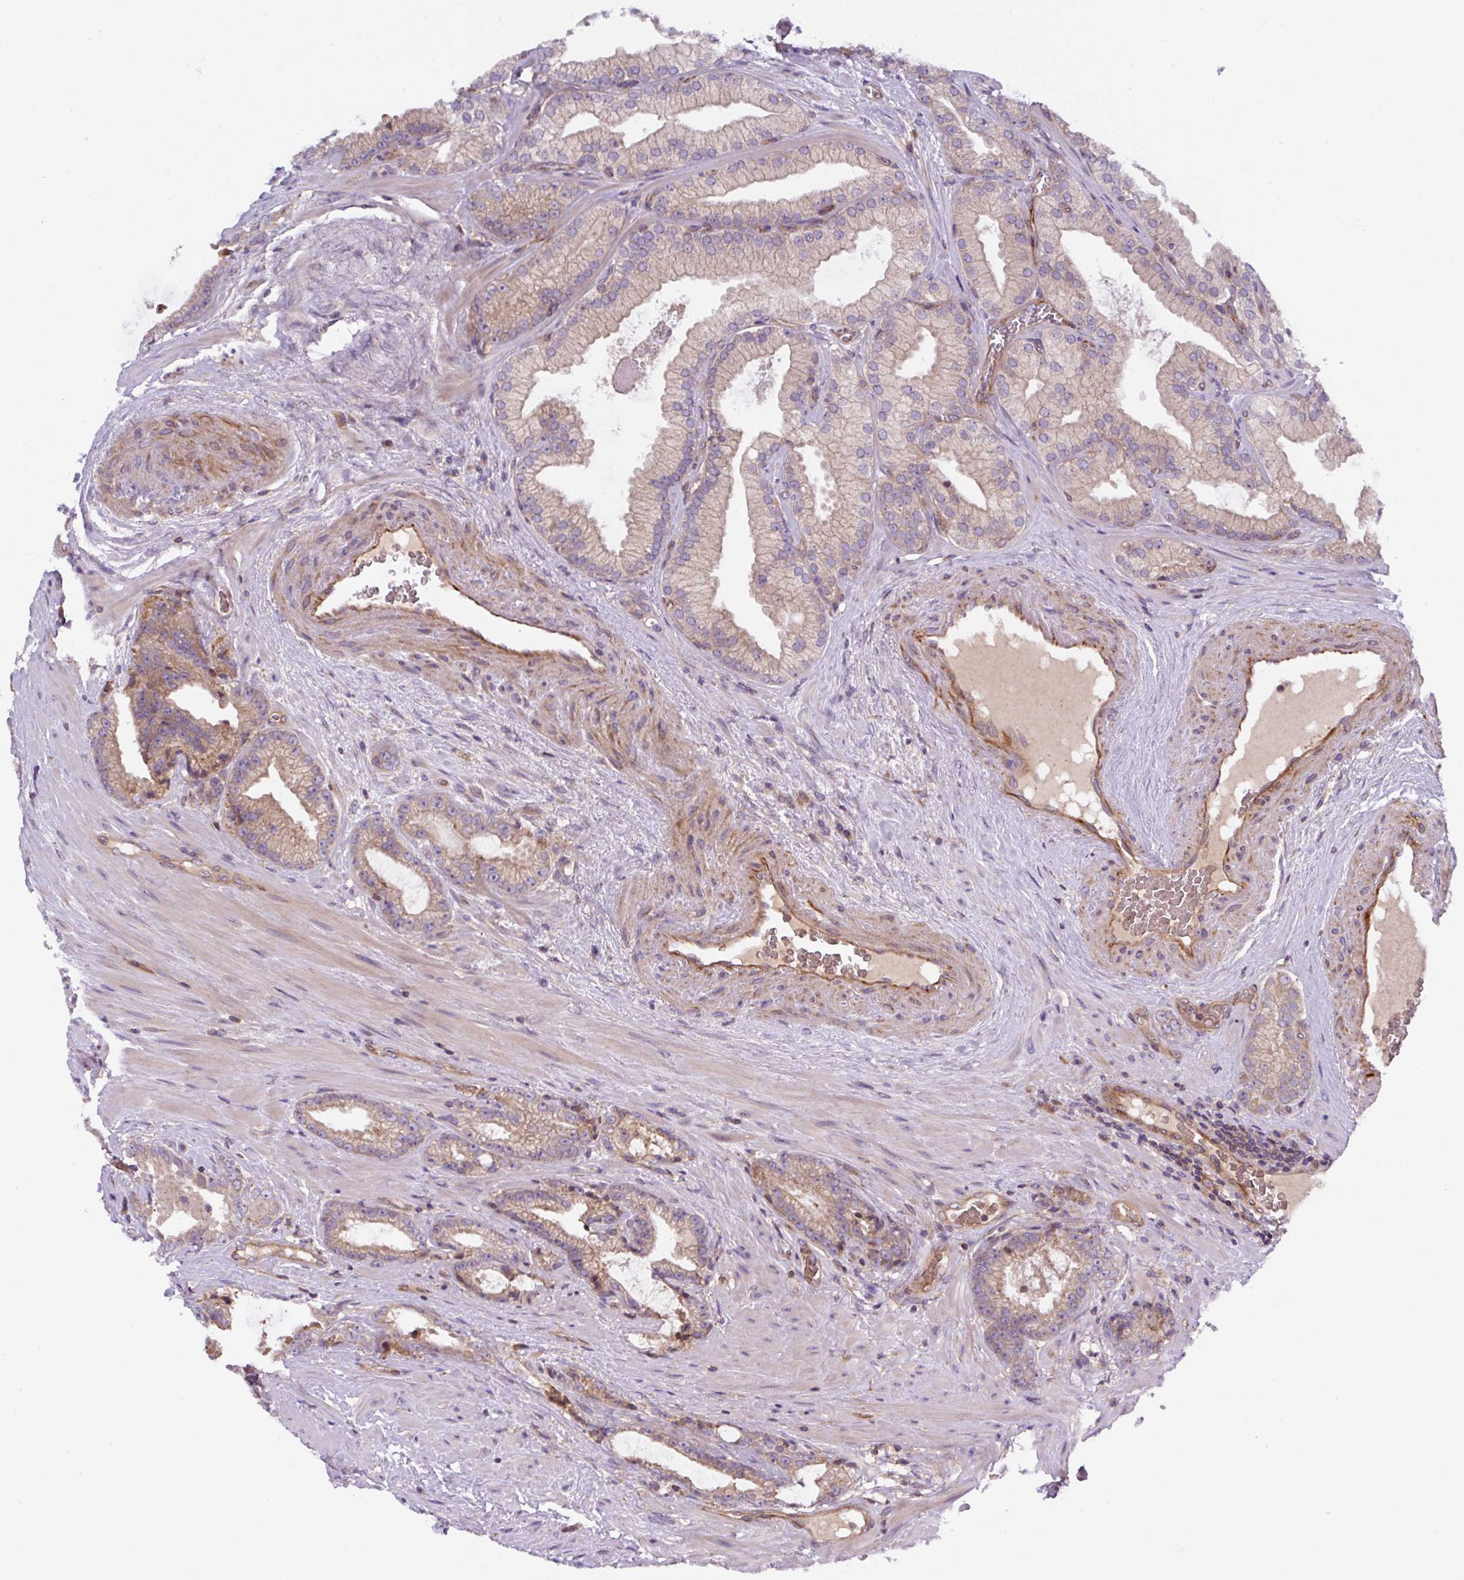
{"staining": {"intensity": "moderate", "quantity": "25%-75%", "location": "cytoplasmic/membranous"}, "tissue": "prostate cancer", "cell_type": "Tumor cells", "image_type": "cancer", "snomed": [{"axis": "morphology", "description": "Adenocarcinoma, High grade"}, {"axis": "topography", "description": "Prostate"}], "caption": "IHC of prostate cancer (high-grade adenocarcinoma) displays medium levels of moderate cytoplasmic/membranous staining in approximately 25%-75% of tumor cells.", "gene": "APOBEC3D", "patient": {"sex": "male", "age": 68}}